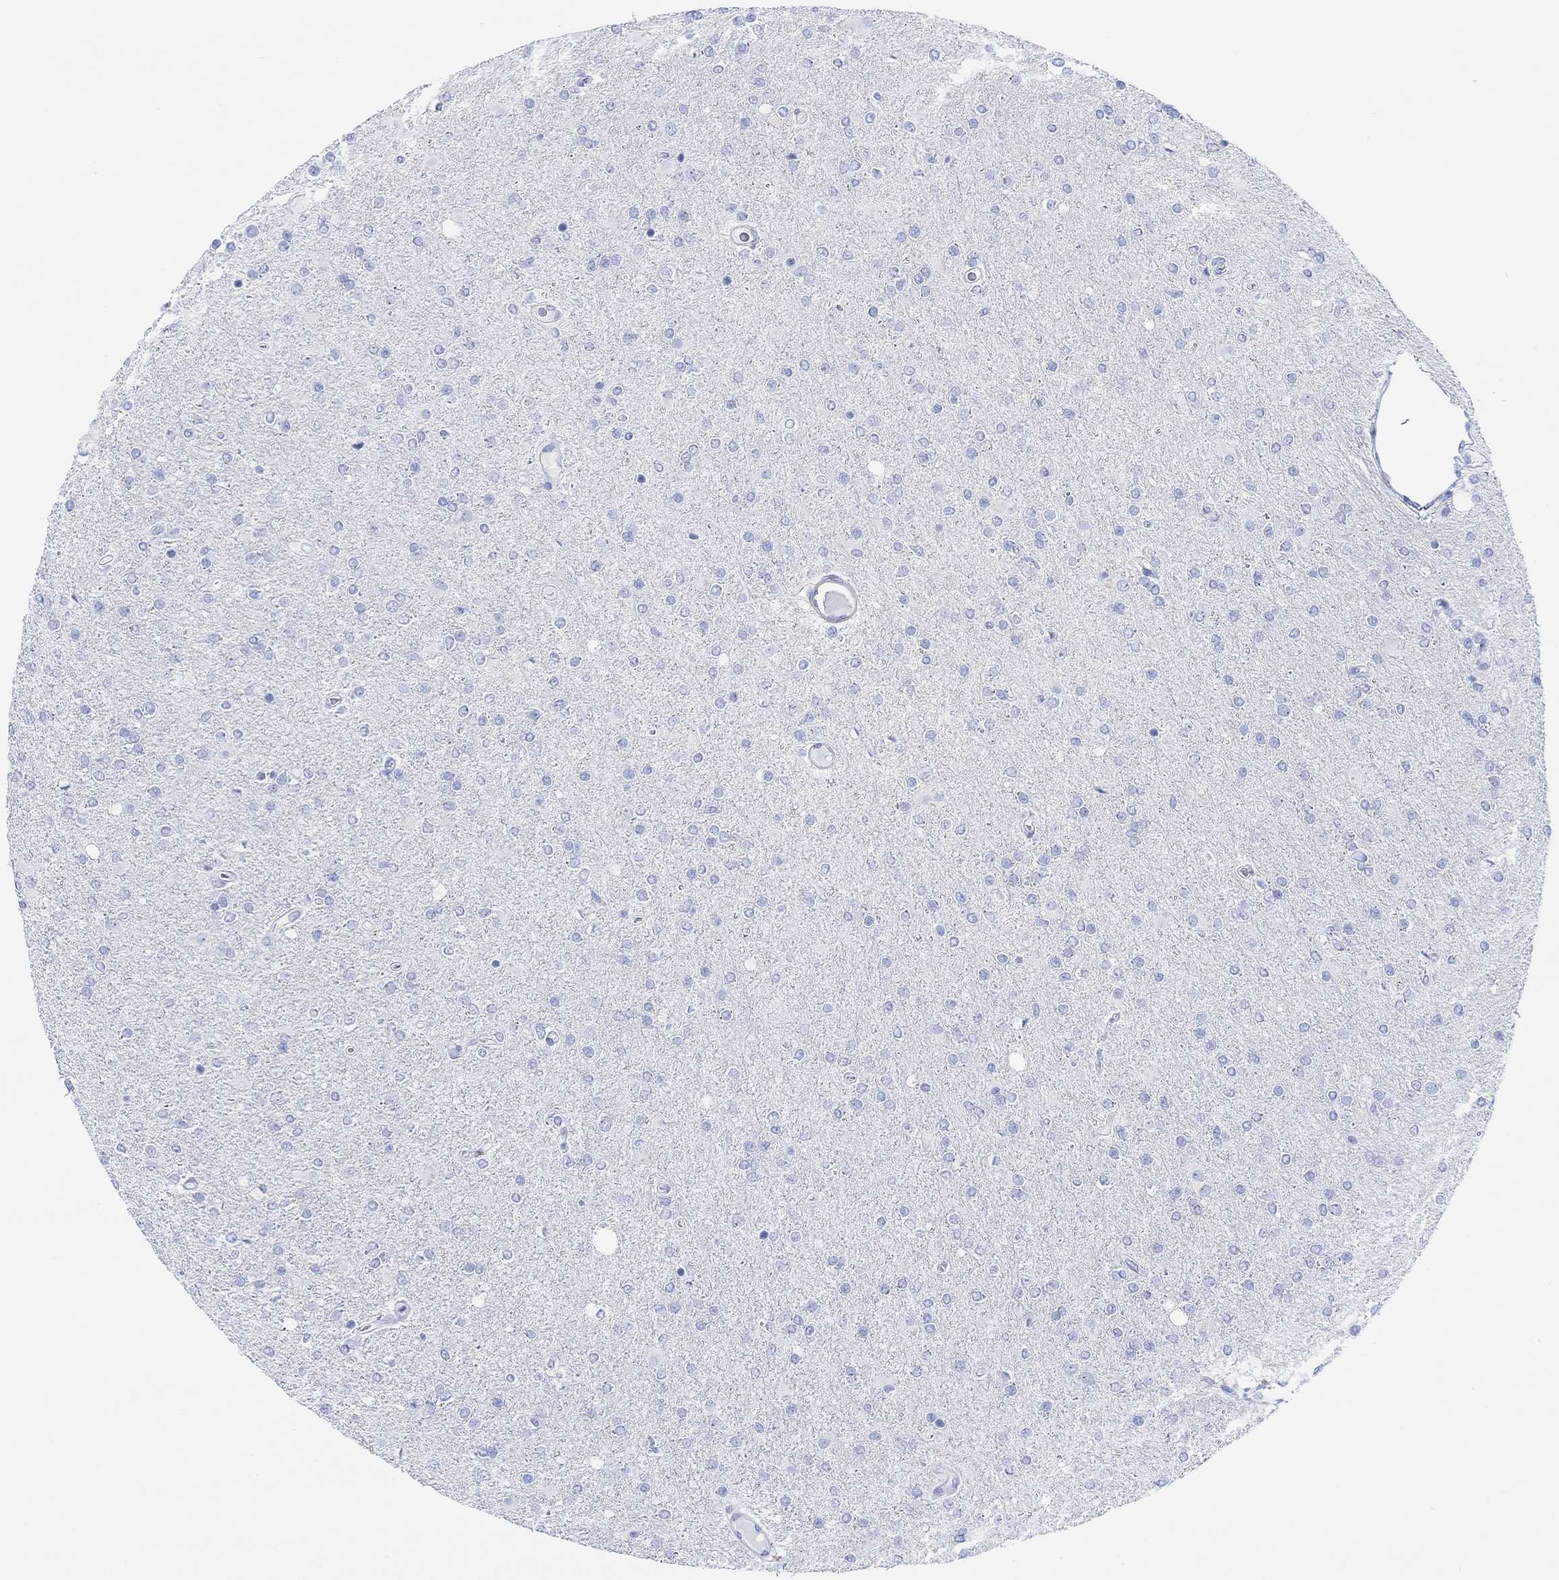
{"staining": {"intensity": "negative", "quantity": "none", "location": "none"}, "tissue": "glioma", "cell_type": "Tumor cells", "image_type": "cancer", "snomed": [{"axis": "morphology", "description": "Glioma, malignant, High grade"}, {"axis": "topography", "description": "Cerebral cortex"}], "caption": "High magnification brightfield microscopy of malignant glioma (high-grade) stained with DAB (brown) and counterstained with hematoxylin (blue): tumor cells show no significant expression. (Brightfield microscopy of DAB (3,3'-diaminobenzidine) IHC at high magnification).", "gene": "ANKRD33", "patient": {"sex": "male", "age": 70}}